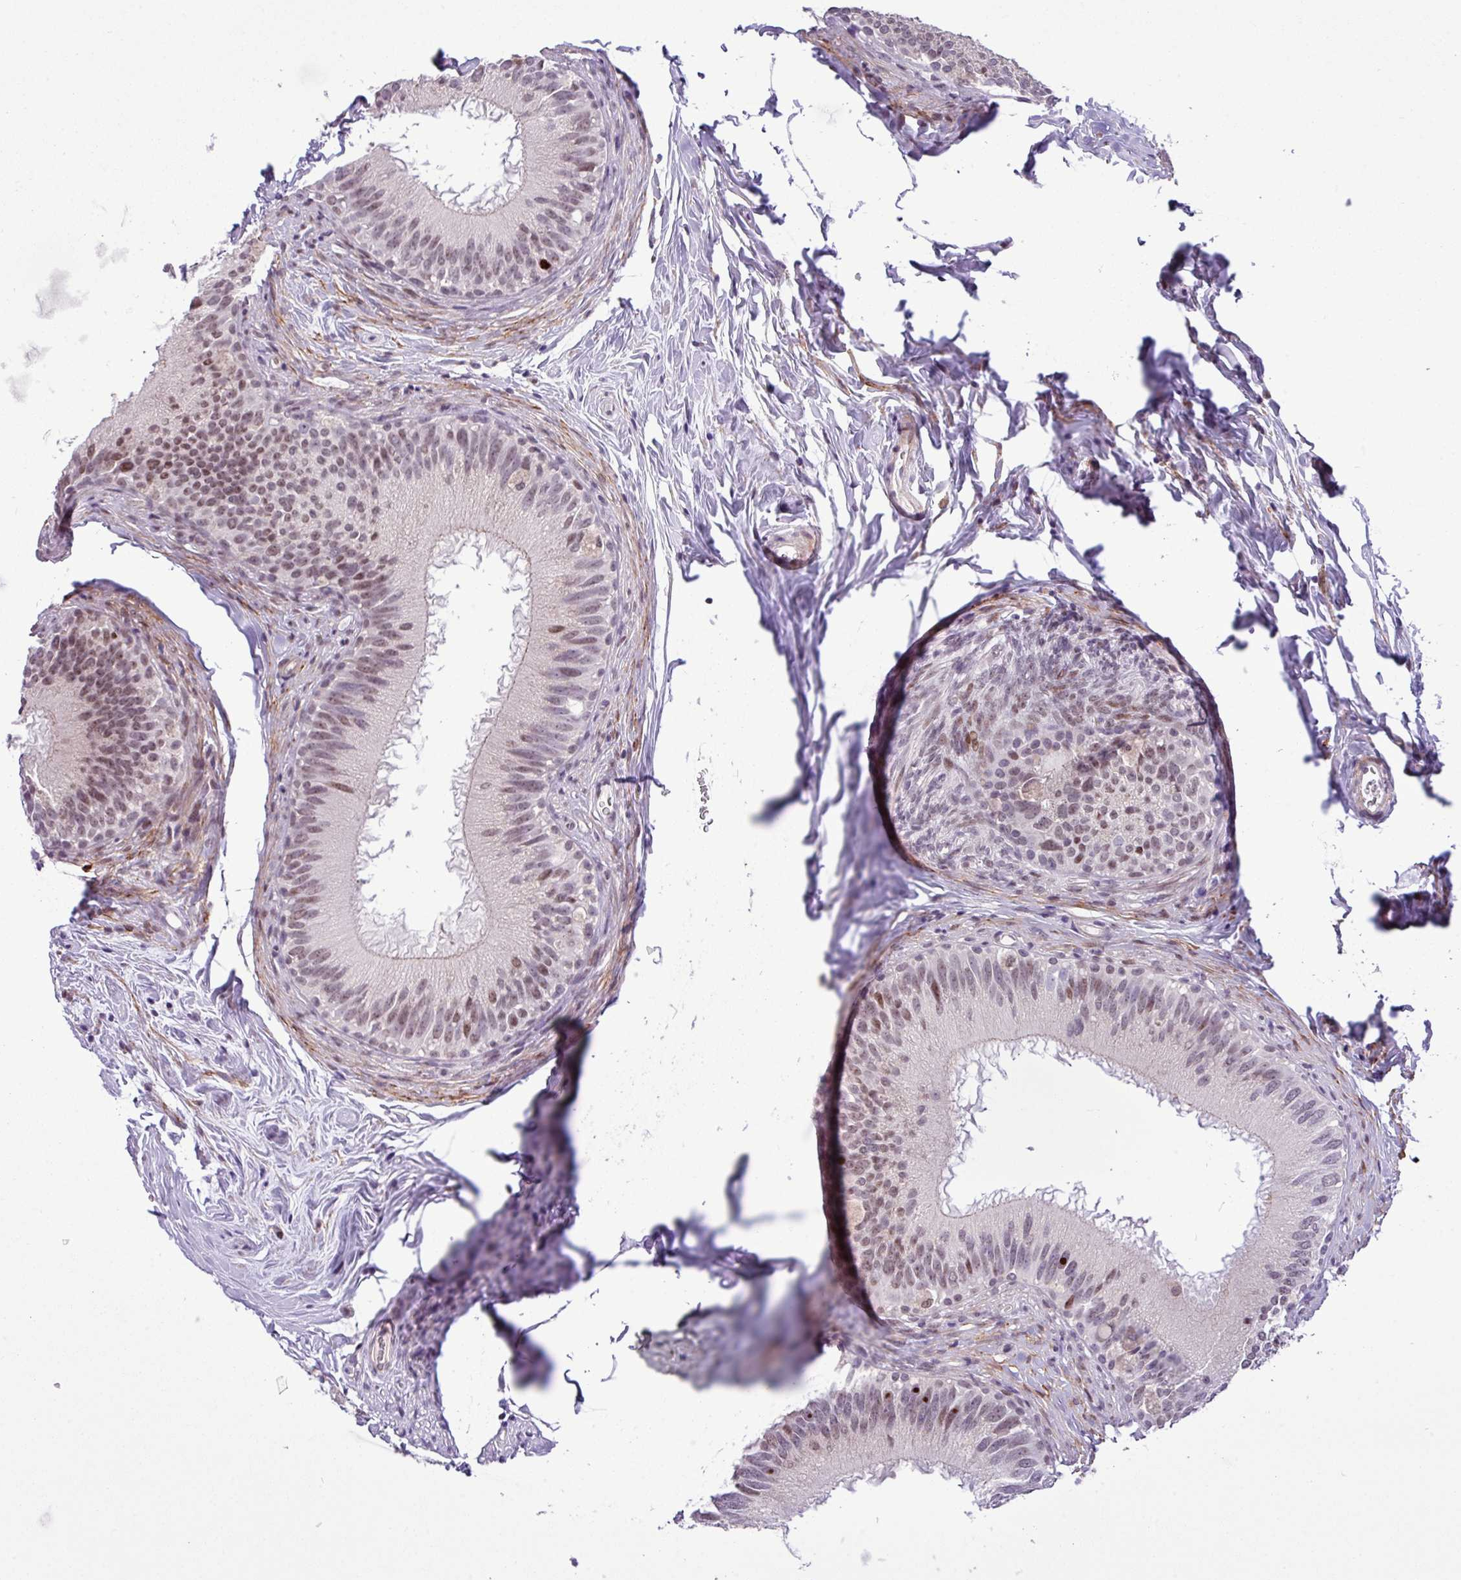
{"staining": {"intensity": "moderate", "quantity": "<25%", "location": "nuclear"}, "tissue": "epididymis", "cell_type": "Glandular cells", "image_type": "normal", "snomed": [{"axis": "morphology", "description": "Normal tissue, NOS"}, {"axis": "topography", "description": "Epididymis"}], "caption": "Protein expression analysis of unremarkable epididymis exhibits moderate nuclear staining in about <25% of glandular cells.", "gene": "YLPM1", "patient": {"sex": "male", "age": 38}}